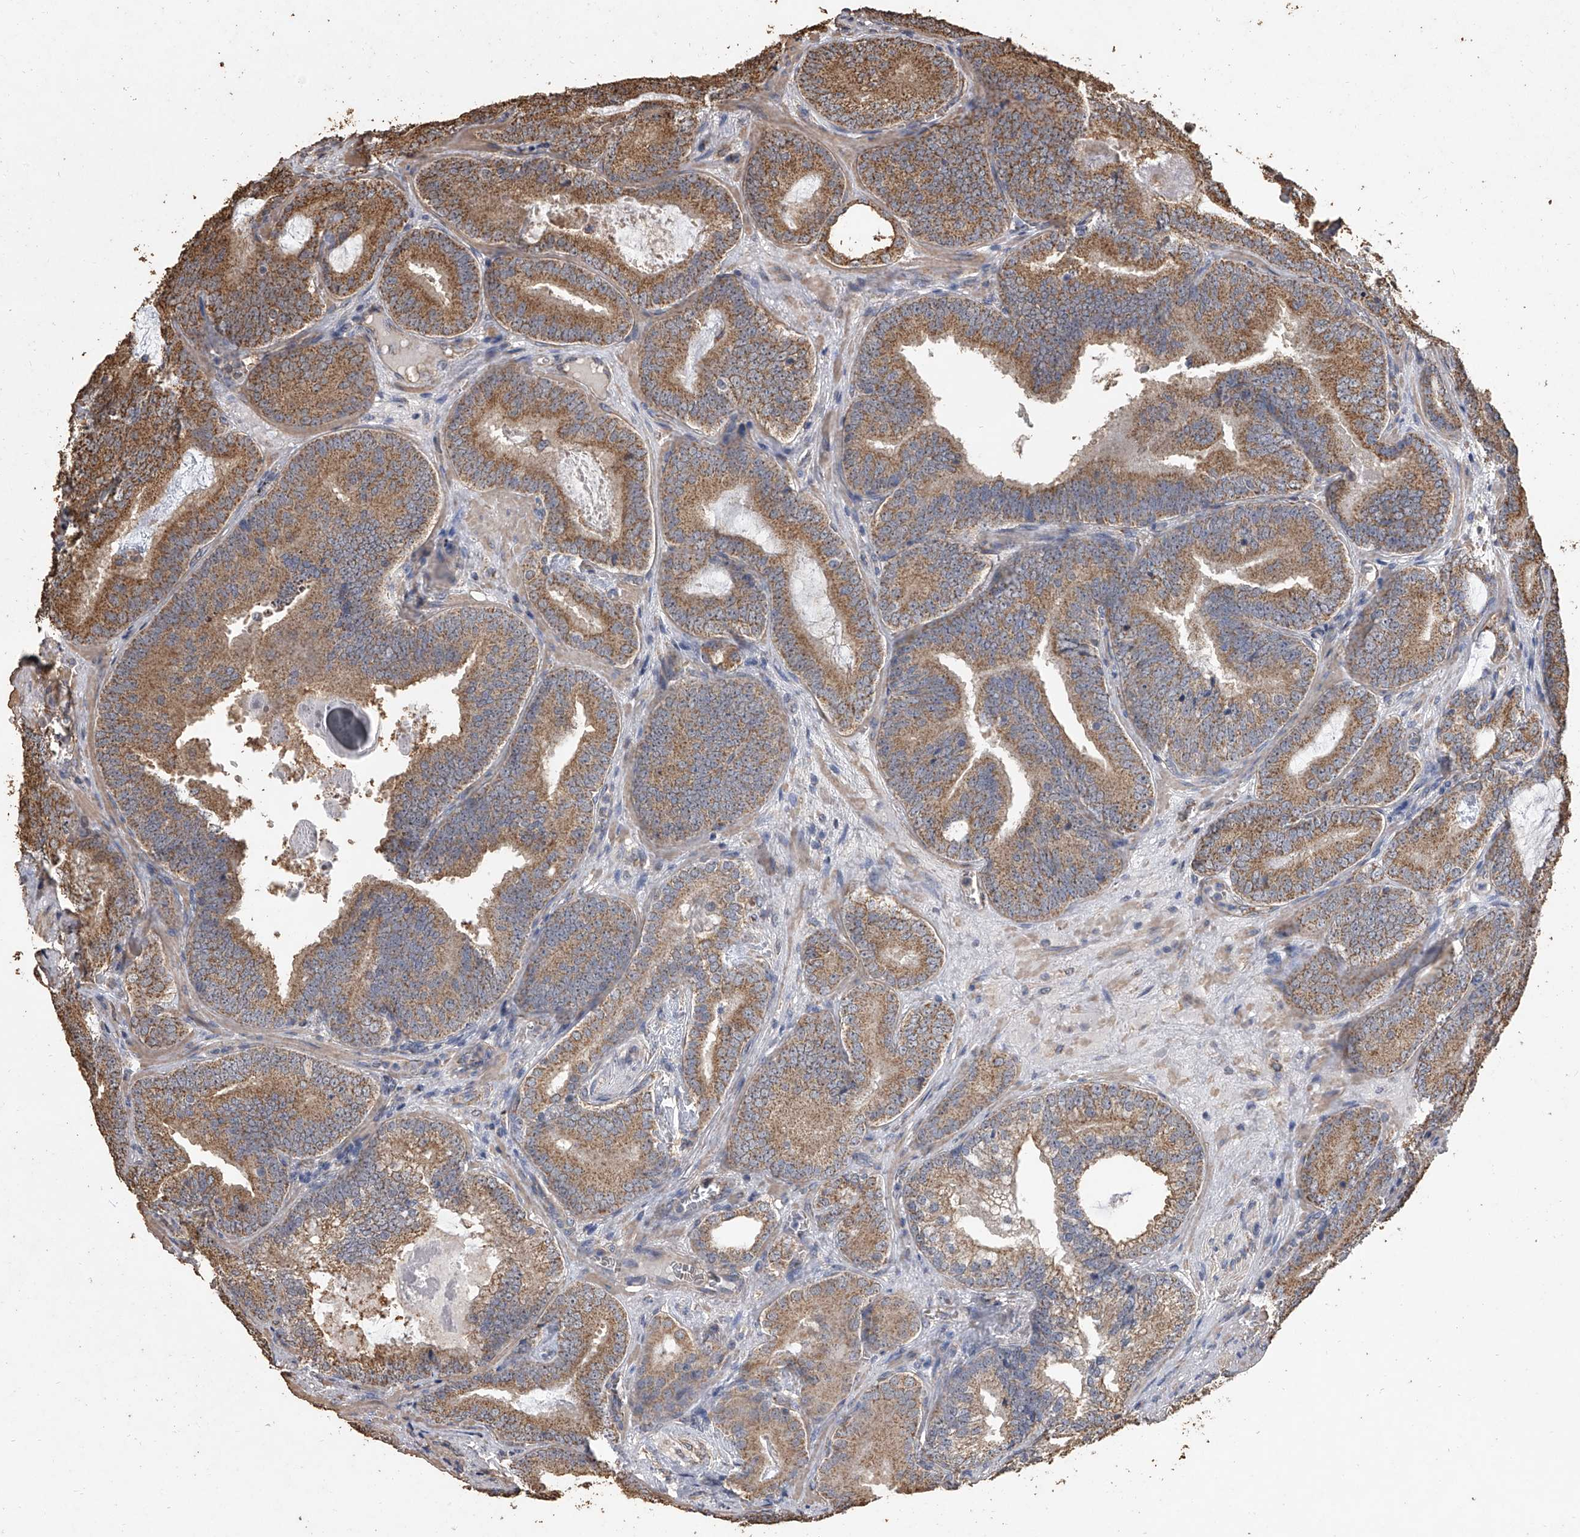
{"staining": {"intensity": "moderate", "quantity": ">75%", "location": "cytoplasmic/membranous"}, "tissue": "prostate cancer", "cell_type": "Tumor cells", "image_type": "cancer", "snomed": [{"axis": "morphology", "description": "Adenocarcinoma, High grade"}, {"axis": "topography", "description": "Prostate"}], "caption": "Tumor cells demonstrate medium levels of moderate cytoplasmic/membranous expression in approximately >75% of cells in human prostate cancer (adenocarcinoma (high-grade)).", "gene": "MRPL28", "patient": {"sex": "male", "age": 66}}